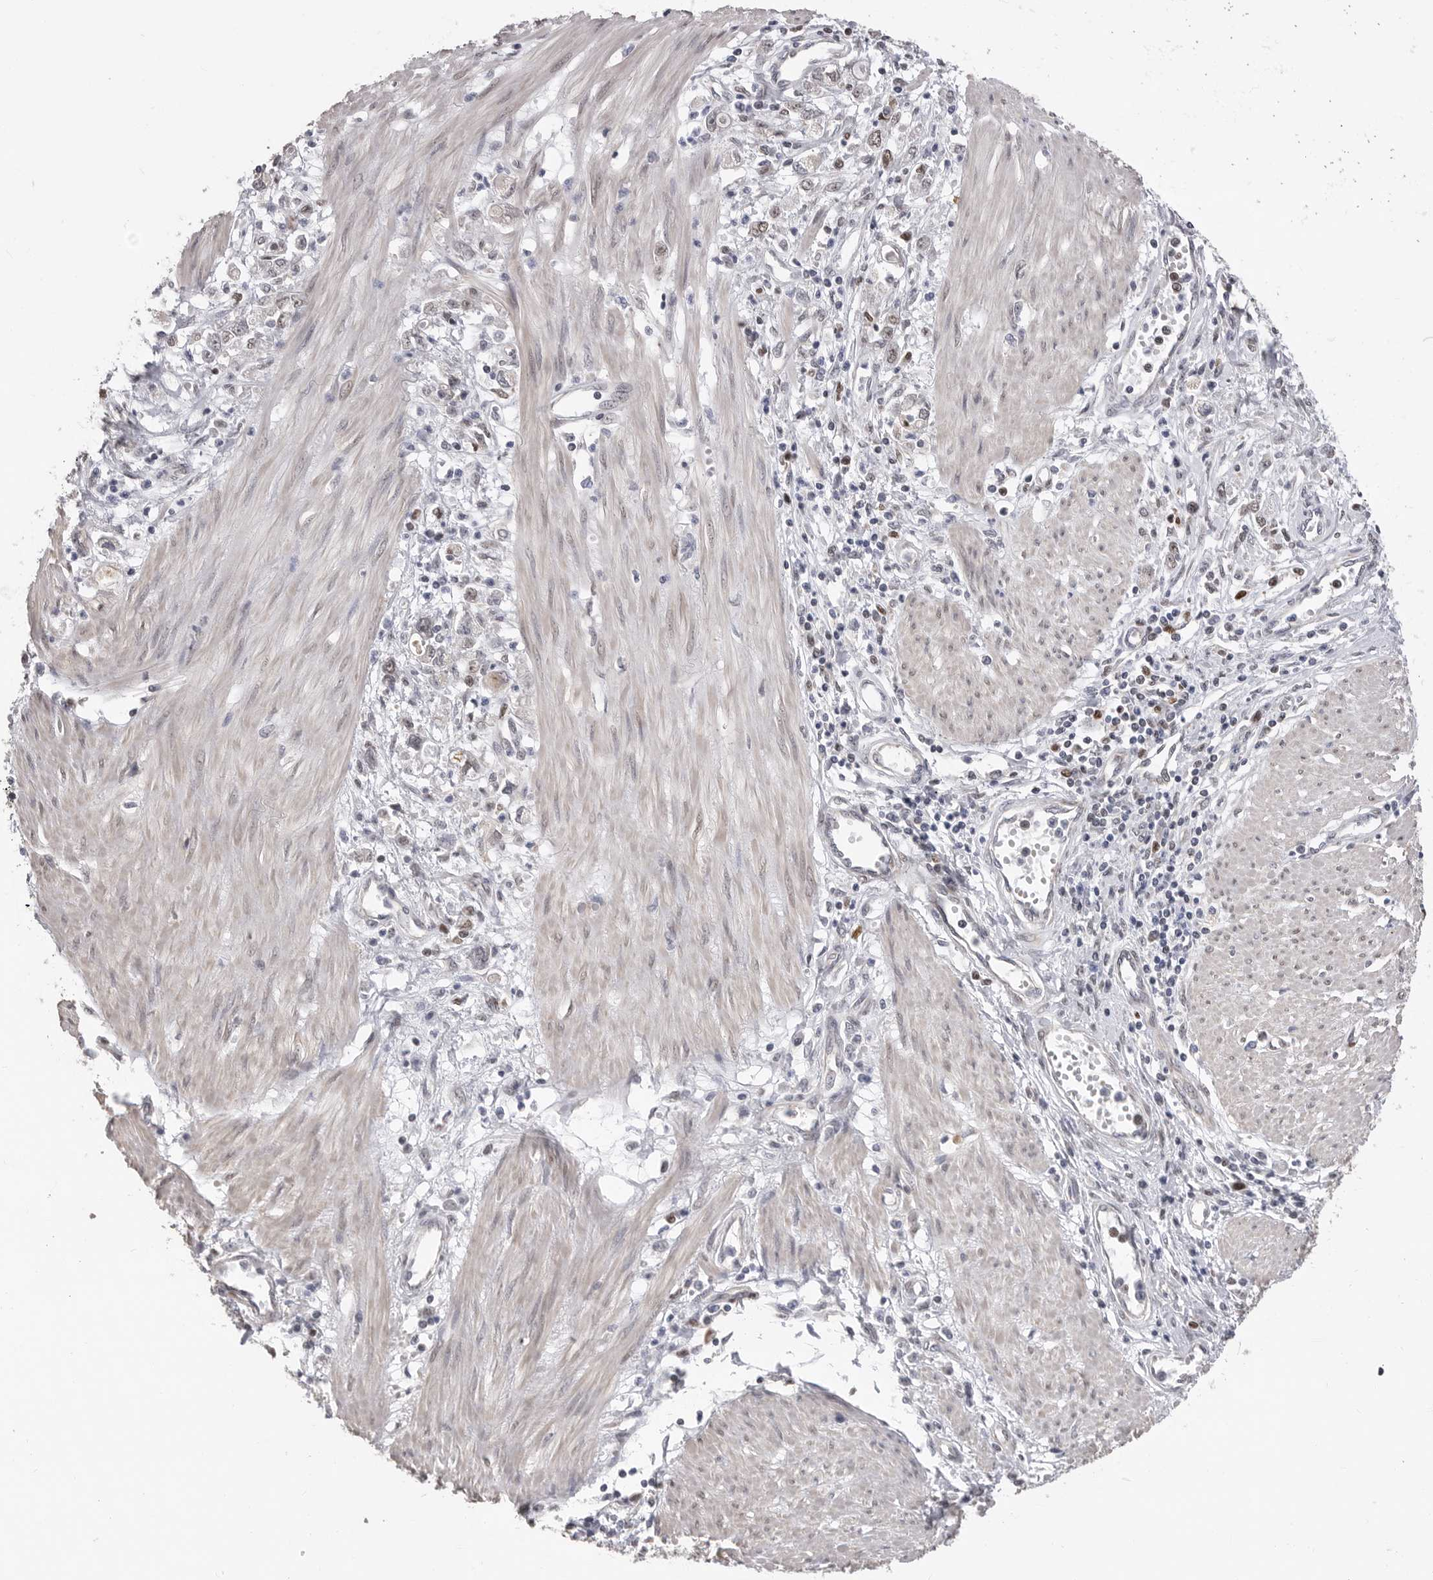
{"staining": {"intensity": "weak", "quantity": "<25%", "location": "nuclear"}, "tissue": "stomach cancer", "cell_type": "Tumor cells", "image_type": "cancer", "snomed": [{"axis": "morphology", "description": "Adenocarcinoma, NOS"}, {"axis": "topography", "description": "Stomach"}], "caption": "Immunohistochemistry (IHC) image of neoplastic tissue: stomach cancer (adenocarcinoma) stained with DAB reveals no significant protein expression in tumor cells.", "gene": "SMARCC1", "patient": {"sex": "female", "age": 76}}